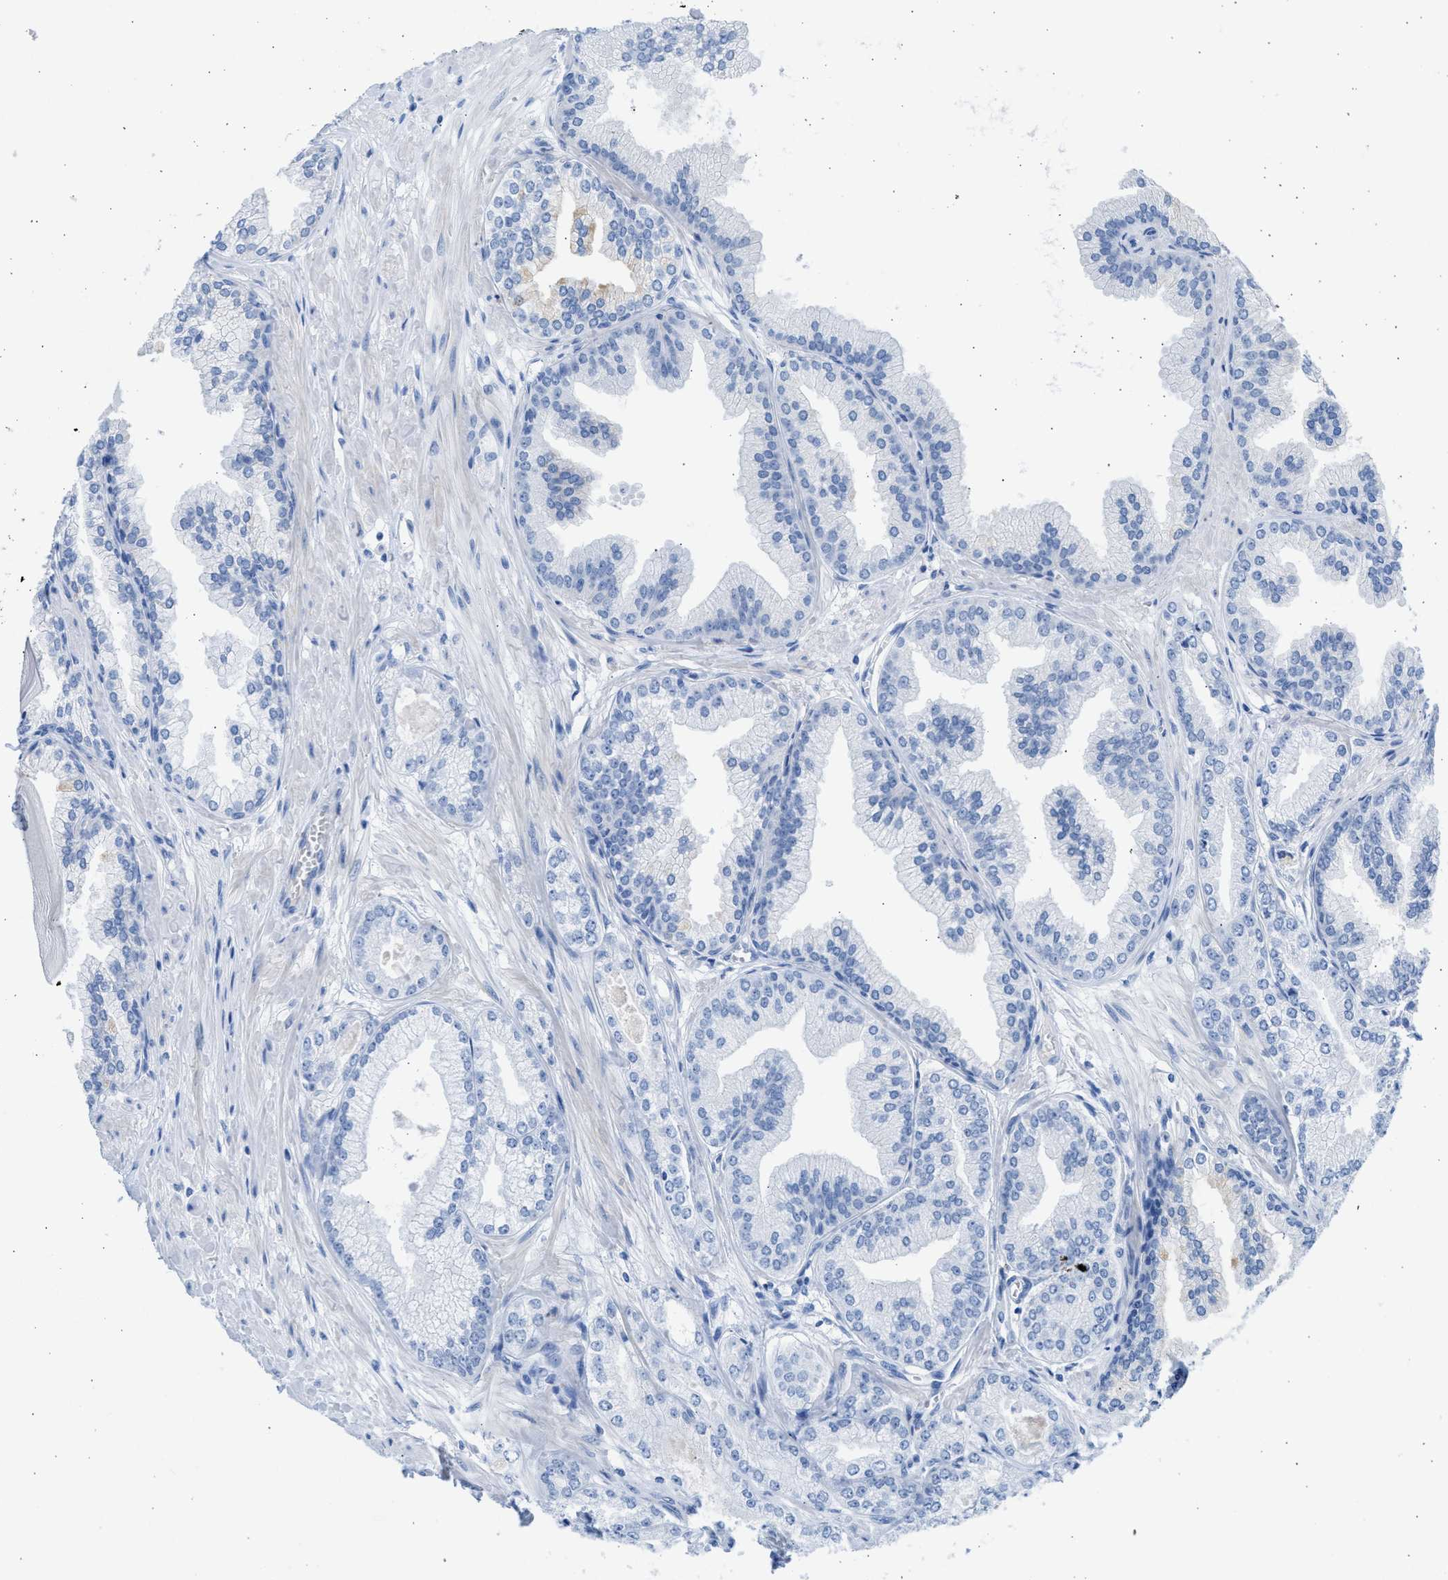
{"staining": {"intensity": "negative", "quantity": "none", "location": "none"}, "tissue": "prostate cancer", "cell_type": "Tumor cells", "image_type": "cancer", "snomed": [{"axis": "morphology", "description": "Adenocarcinoma, Low grade"}, {"axis": "topography", "description": "Prostate"}], "caption": "An image of human prostate cancer (adenocarcinoma (low-grade)) is negative for staining in tumor cells.", "gene": "SPATA3", "patient": {"sex": "male", "age": 52}}